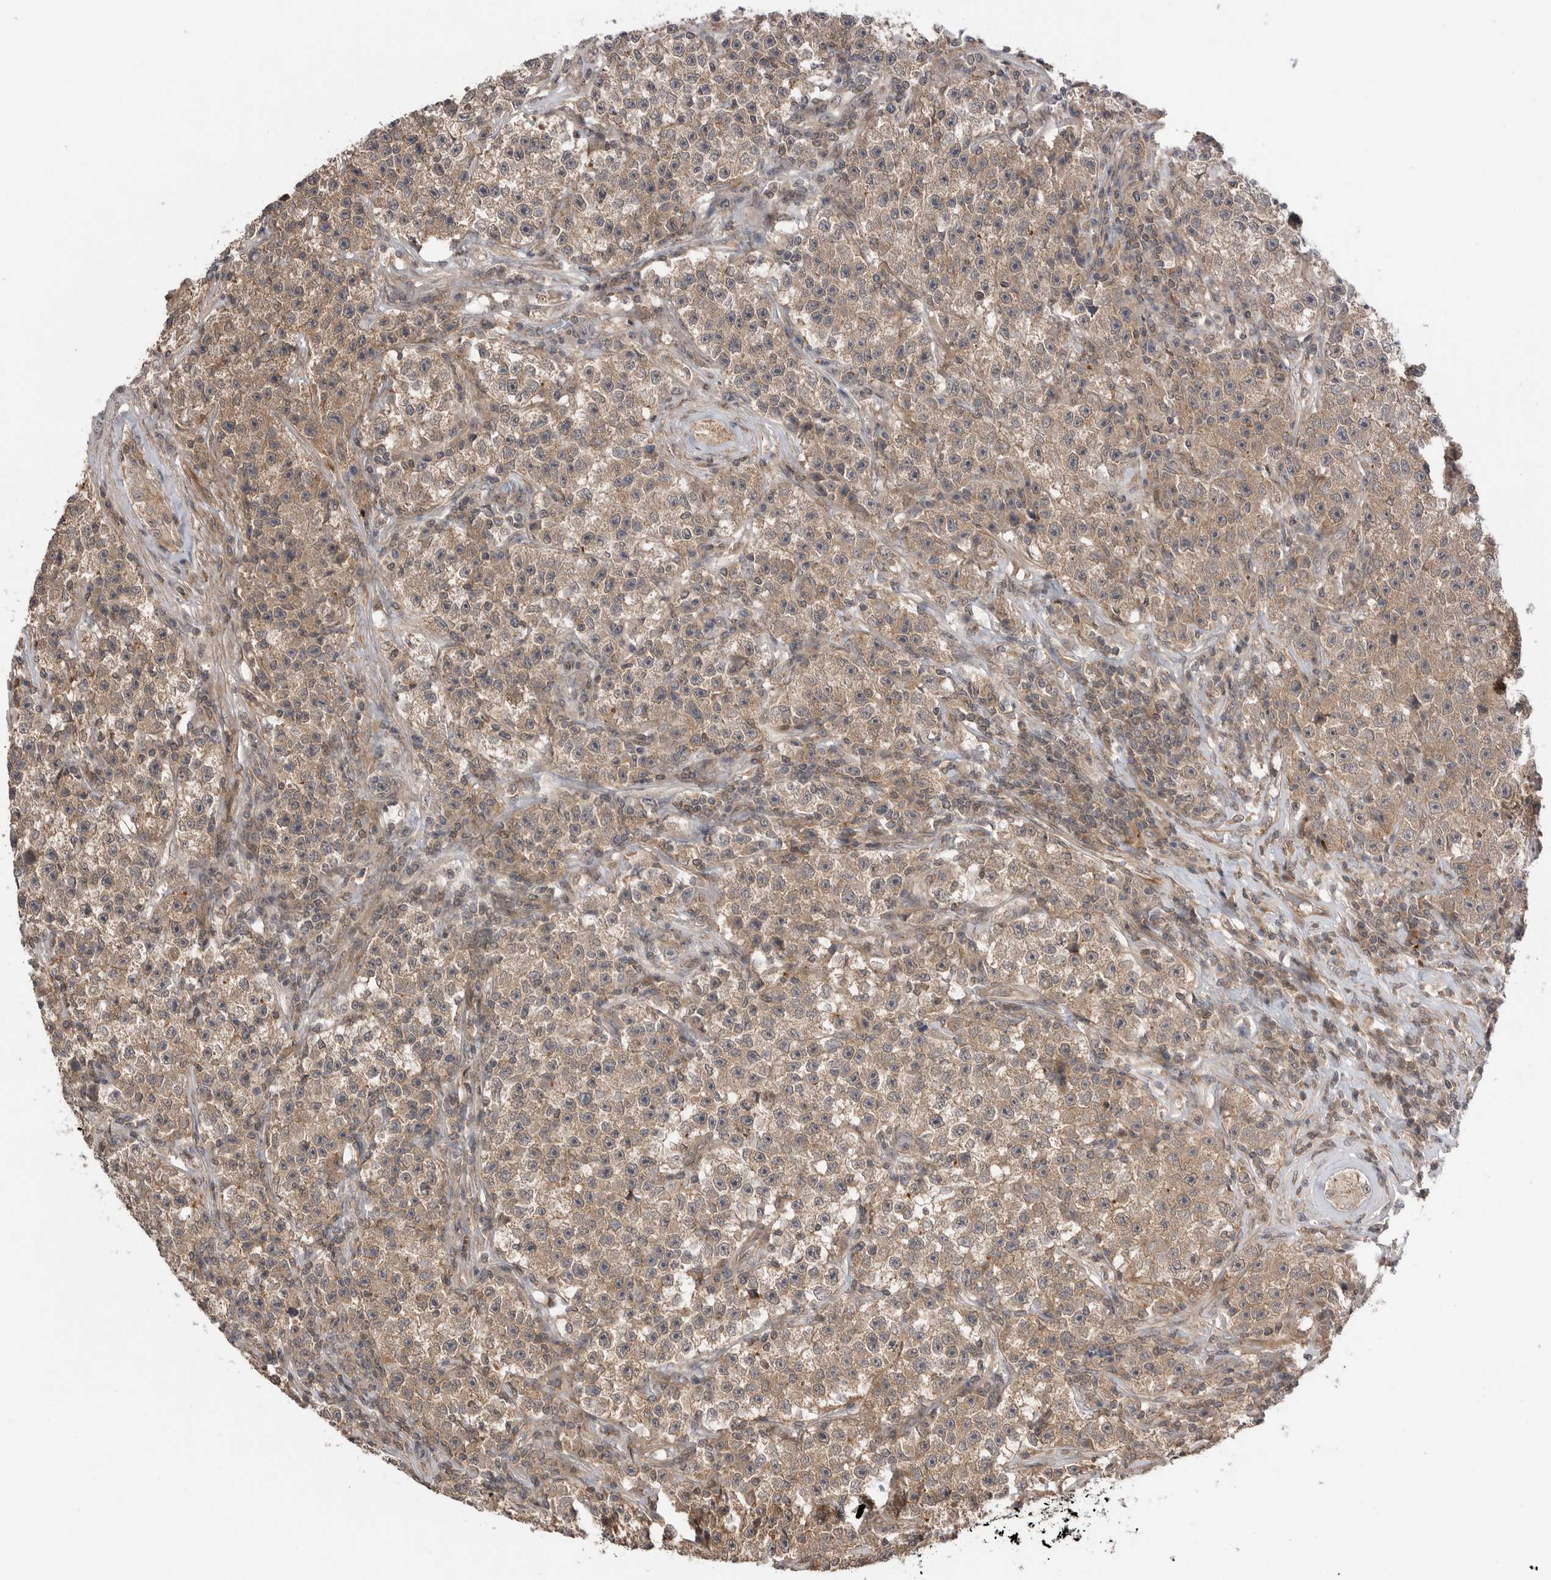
{"staining": {"intensity": "weak", "quantity": ">75%", "location": "cytoplasmic/membranous"}, "tissue": "testis cancer", "cell_type": "Tumor cells", "image_type": "cancer", "snomed": [{"axis": "morphology", "description": "Seminoma, NOS"}, {"axis": "topography", "description": "Testis"}], "caption": "Weak cytoplasmic/membranous positivity for a protein is identified in about >75% of tumor cells of testis cancer (seminoma) using immunohistochemistry.", "gene": "PEAK1", "patient": {"sex": "male", "age": 22}}